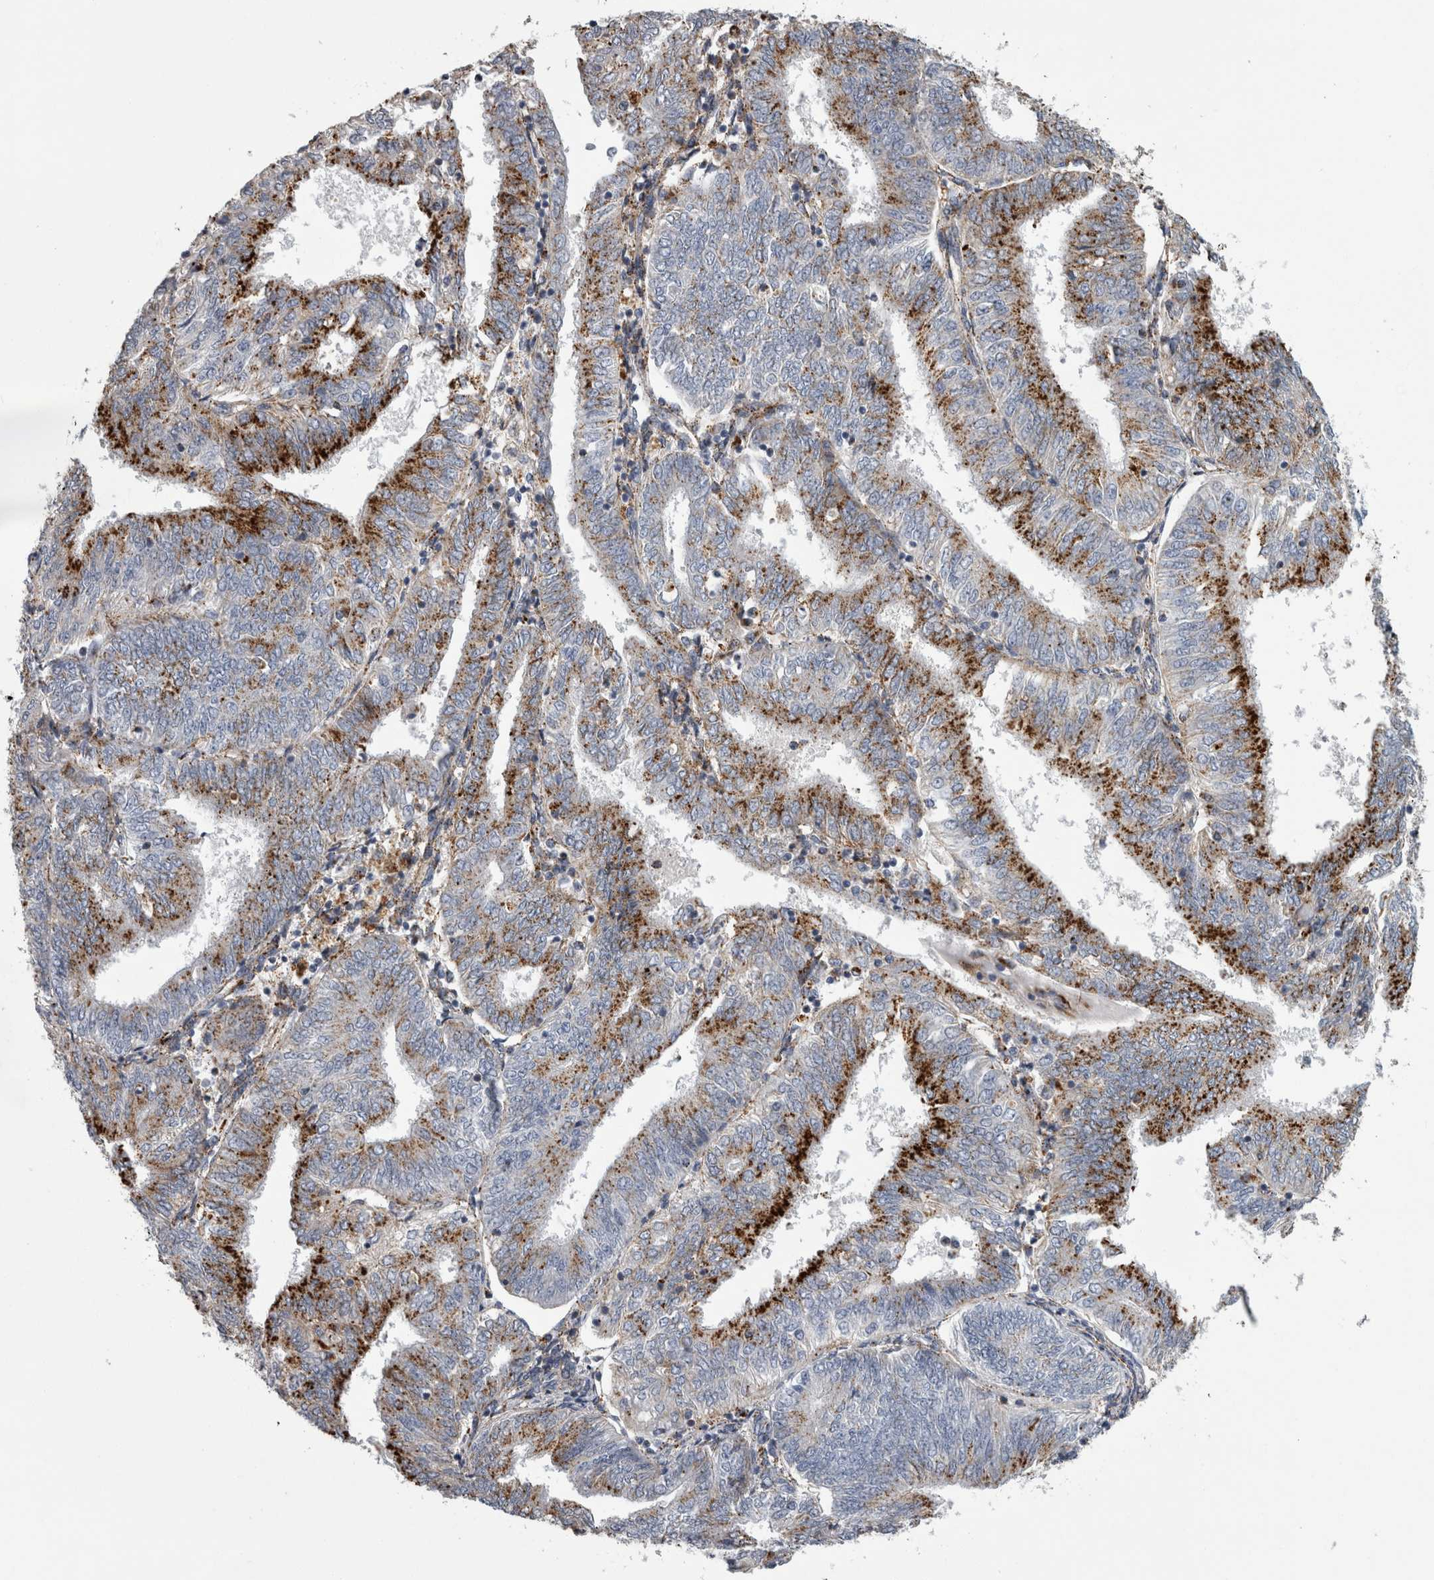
{"staining": {"intensity": "strong", "quantity": "25%-75%", "location": "cytoplasmic/membranous"}, "tissue": "endometrial cancer", "cell_type": "Tumor cells", "image_type": "cancer", "snomed": [{"axis": "morphology", "description": "Adenocarcinoma, NOS"}, {"axis": "topography", "description": "Endometrium"}], "caption": "Brown immunohistochemical staining in adenocarcinoma (endometrial) demonstrates strong cytoplasmic/membranous positivity in approximately 25%-75% of tumor cells.", "gene": "DPP7", "patient": {"sex": "female", "age": 58}}